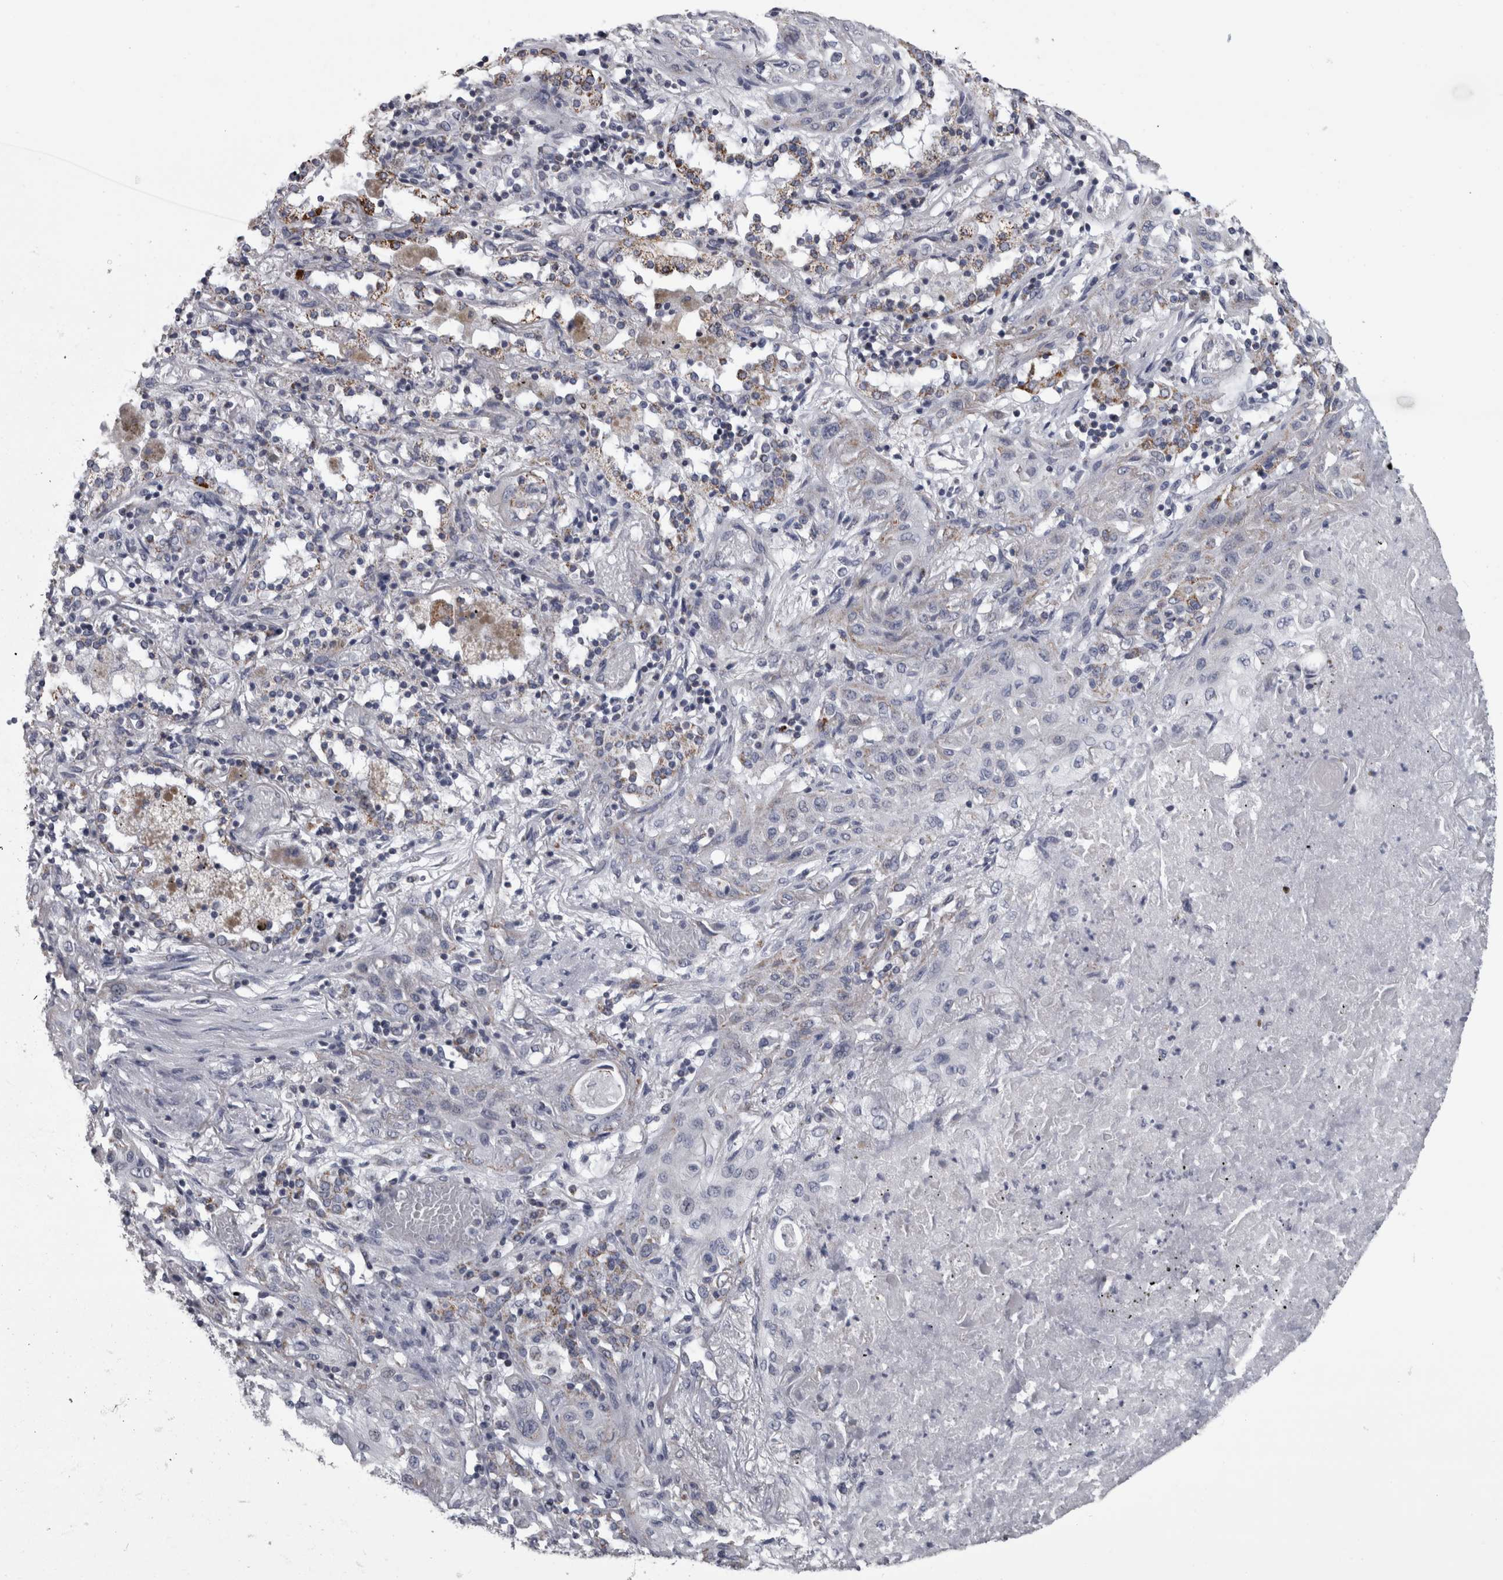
{"staining": {"intensity": "negative", "quantity": "none", "location": "none"}, "tissue": "lung cancer", "cell_type": "Tumor cells", "image_type": "cancer", "snomed": [{"axis": "morphology", "description": "Squamous cell carcinoma, NOS"}, {"axis": "topography", "description": "Lung"}], "caption": "Squamous cell carcinoma (lung) was stained to show a protein in brown. There is no significant positivity in tumor cells.", "gene": "DBT", "patient": {"sex": "female", "age": 47}}